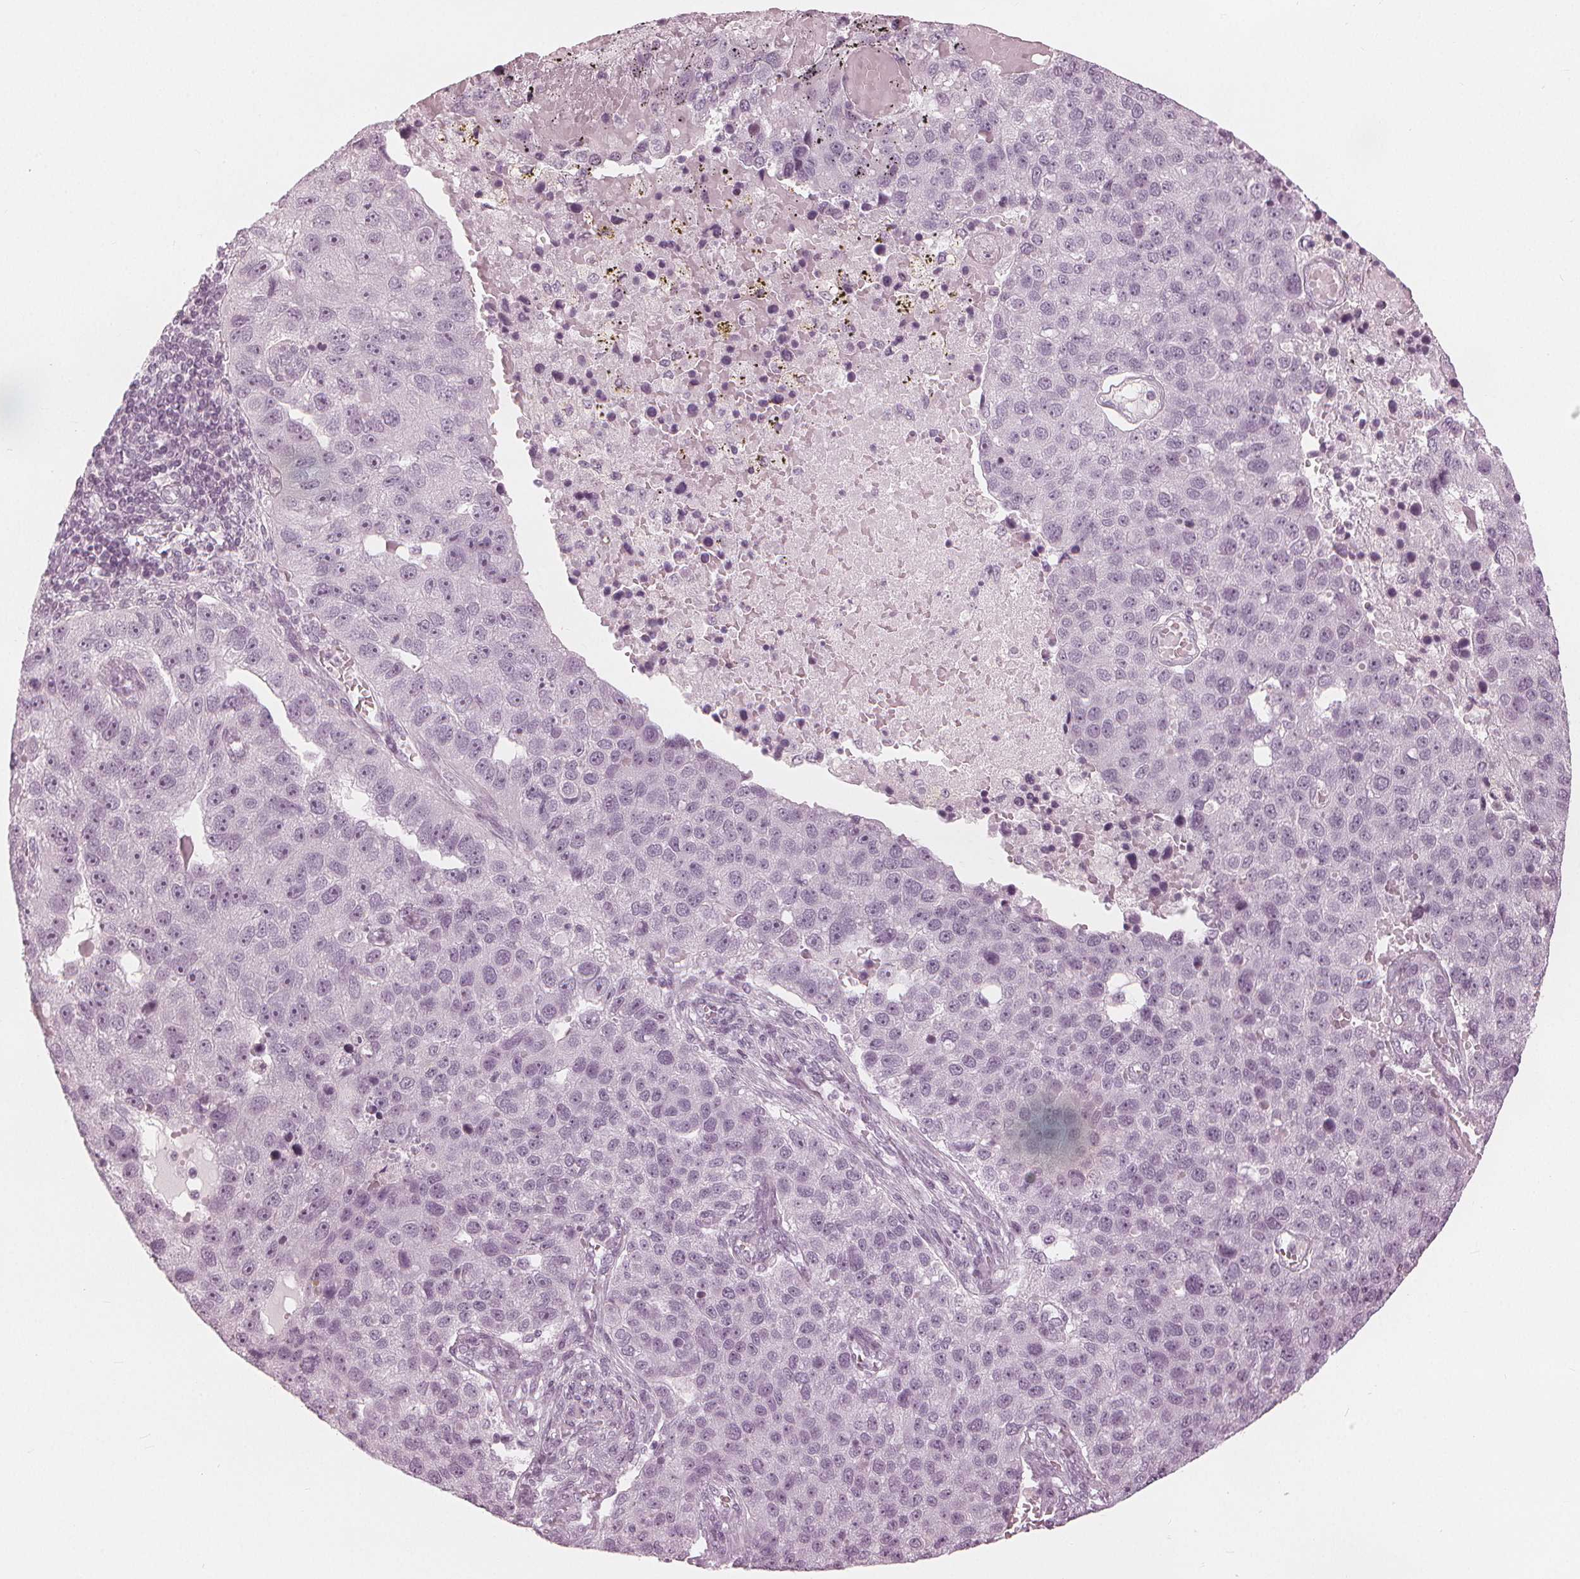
{"staining": {"intensity": "negative", "quantity": "none", "location": "none"}, "tissue": "pancreatic cancer", "cell_type": "Tumor cells", "image_type": "cancer", "snomed": [{"axis": "morphology", "description": "Adenocarcinoma, NOS"}, {"axis": "topography", "description": "Pancreas"}], "caption": "Photomicrograph shows no protein expression in tumor cells of pancreatic adenocarcinoma tissue.", "gene": "PAEP", "patient": {"sex": "female", "age": 61}}